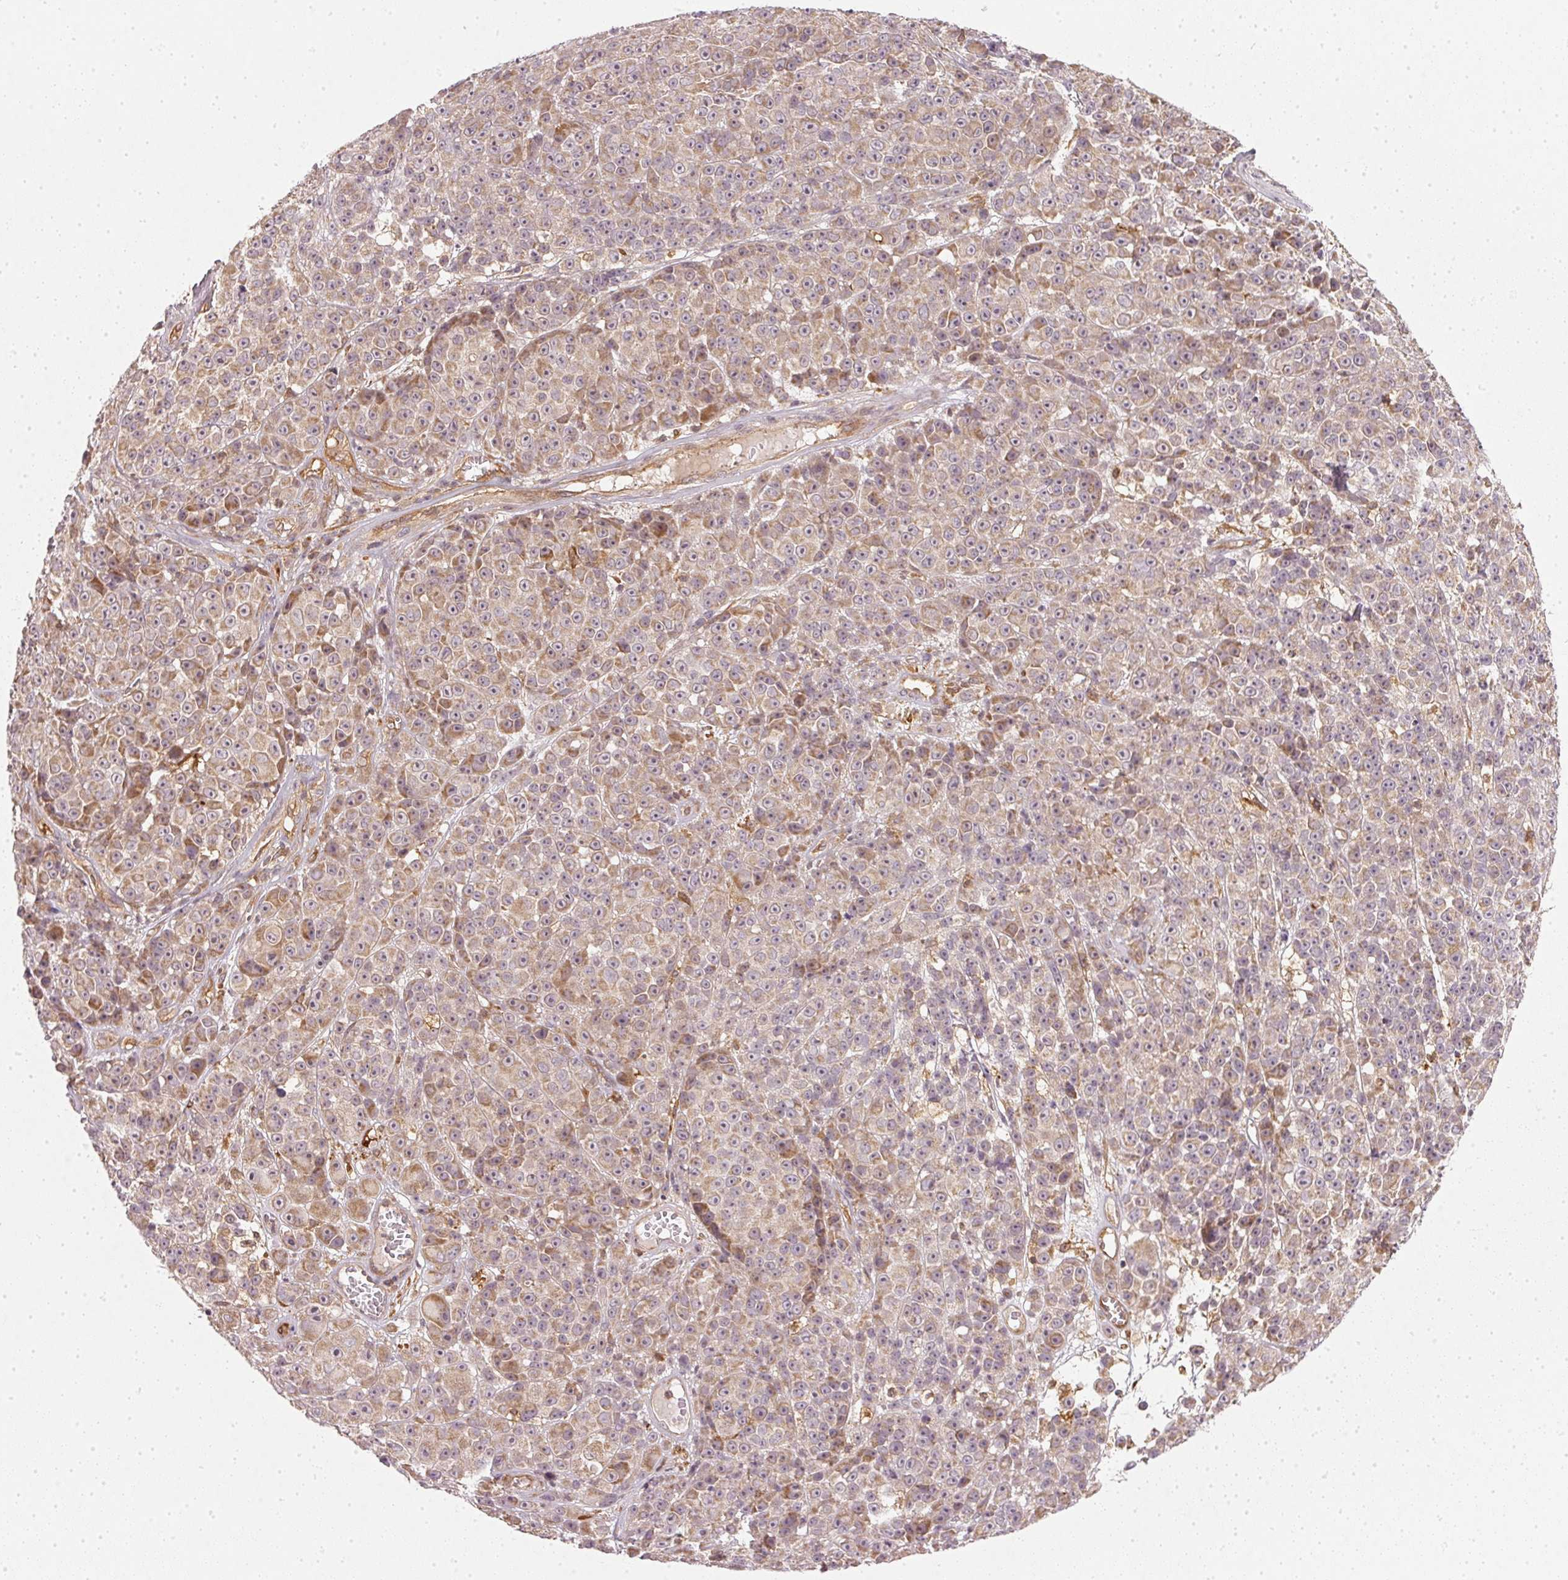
{"staining": {"intensity": "moderate", "quantity": "25%-75%", "location": "cytoplasmic/membranous"}, "tissue": "melanoma", "cell_type": "Tumor cells", "image_type": "cancer", "snomed": [{"axis": "morphology", "description": "Malignant melanoma, NOS"}, {"axis": "topography", "description": "Skin"}, {"axis": "topography", "description": "Skin of back"}], "caption": "High-magnification brightfield microscopy of melanoma stained with DAB (3,3'-diaminobenzidine) (brown) and counterstained with hematoxylin (blue). tumor cells exhibit moderate cytoplasmic/membranous staining is present in about25%-75% of cells. (DAB IHC, brown staining for protein, blue staining for nuclei).", "gene": "NADK2", "patient": {"sex": "male", "age": 91}}